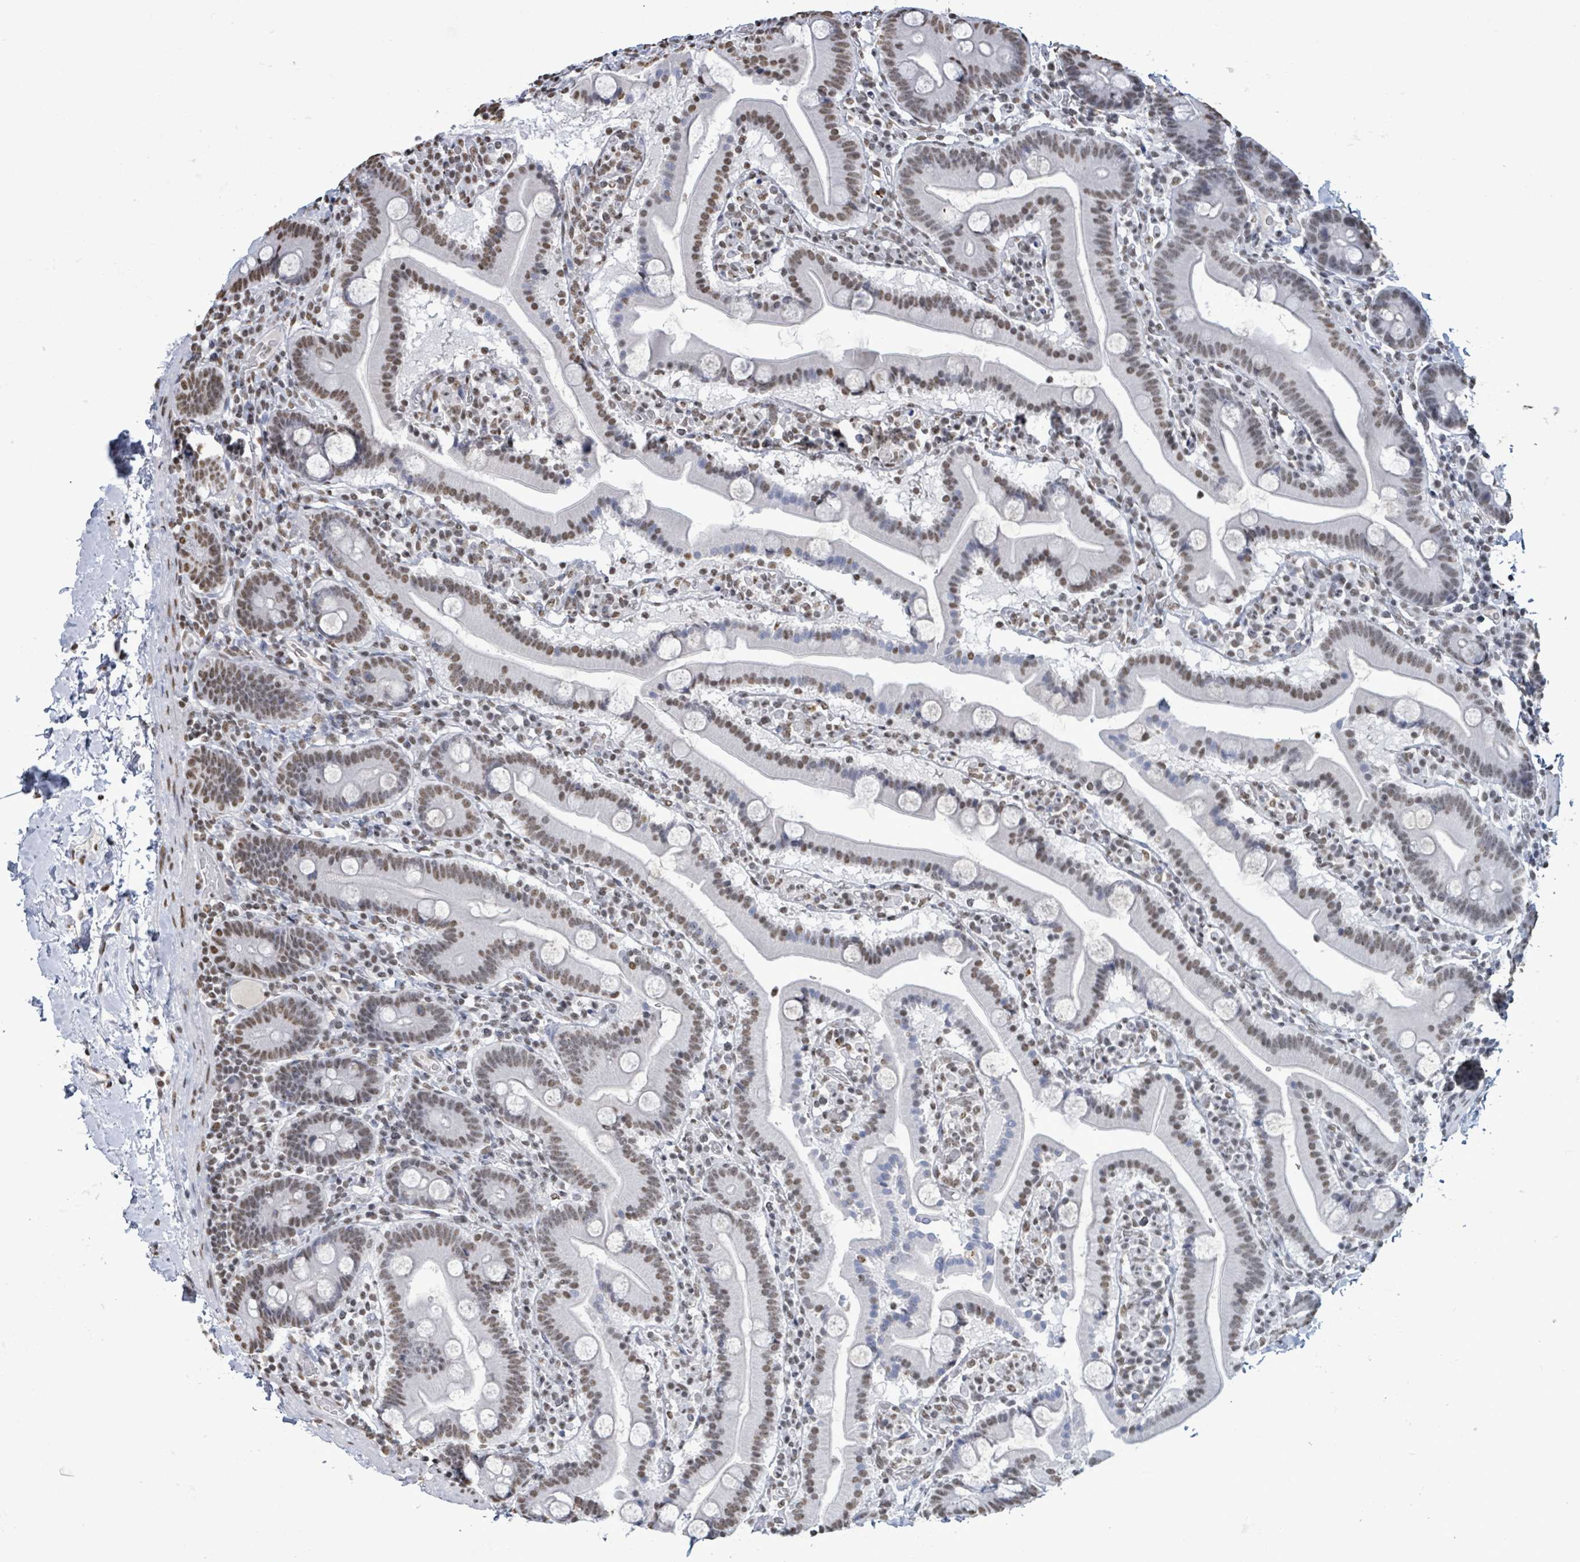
{"staining": {"intensity": "moderate", "quantity": "25%-75%", "location": "nuclear"}, "tissue": "duodenum", "cell_type": "Glandular cells", "image_type": "normal", "snomed": [{"axis": "morphology", "description": "Normal tissue, NOS"}, {"axis": "topography", "description": "Duodenum"}], "caption": "The photomicrograph shows staining of benign duodenum, revealing moderate nuclear protein positivity (brown color) within glandular cells. The staining was performed using DAB (3,3'-diaminobenzidine), with brown indicating positive protein expression. Nuclei are stained blue with hematoxylin.", "gene": "SAMD14", "patient": {"sex": "male", "age": 55}}